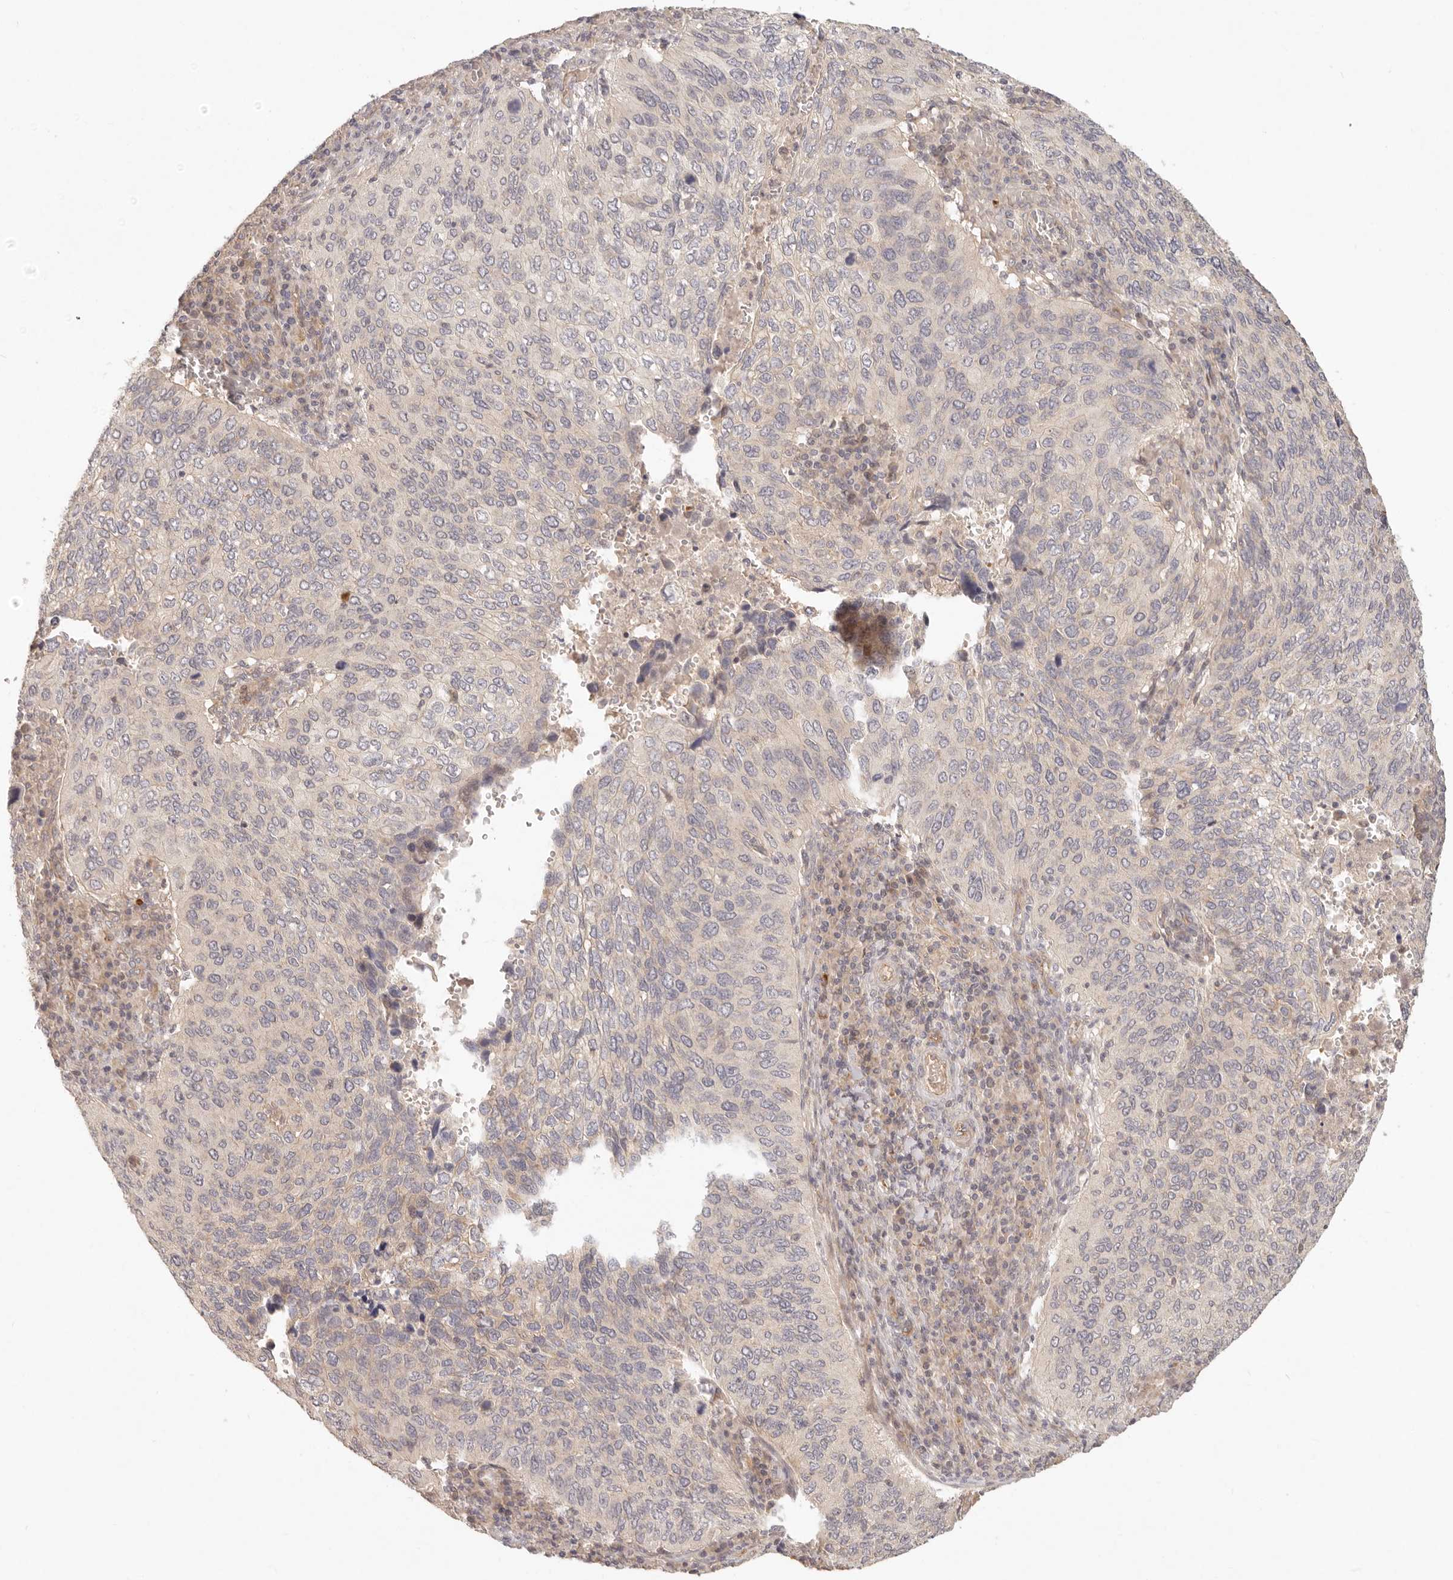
{"staining": {"intensity": "negative", "quantity": "none", "location": "none"}, "tissue": "cervical cancer", "cell_type": "Tumor cells", "image_type": "cancer", "snomed": [{"axis": "morphology", "description": "Squamous cell carcinoma, NOS"}, {"axis": "topography", "description": "Cervix"}], "caption": "DAB (3,3'-diaminobenzidine) immunohistochemical staining of cervical squamous cell carcinoma displays no significant positivity in tumor cells.", "gene": "PPP1R3B", "patient": {"sex": "female", "age": 38}}